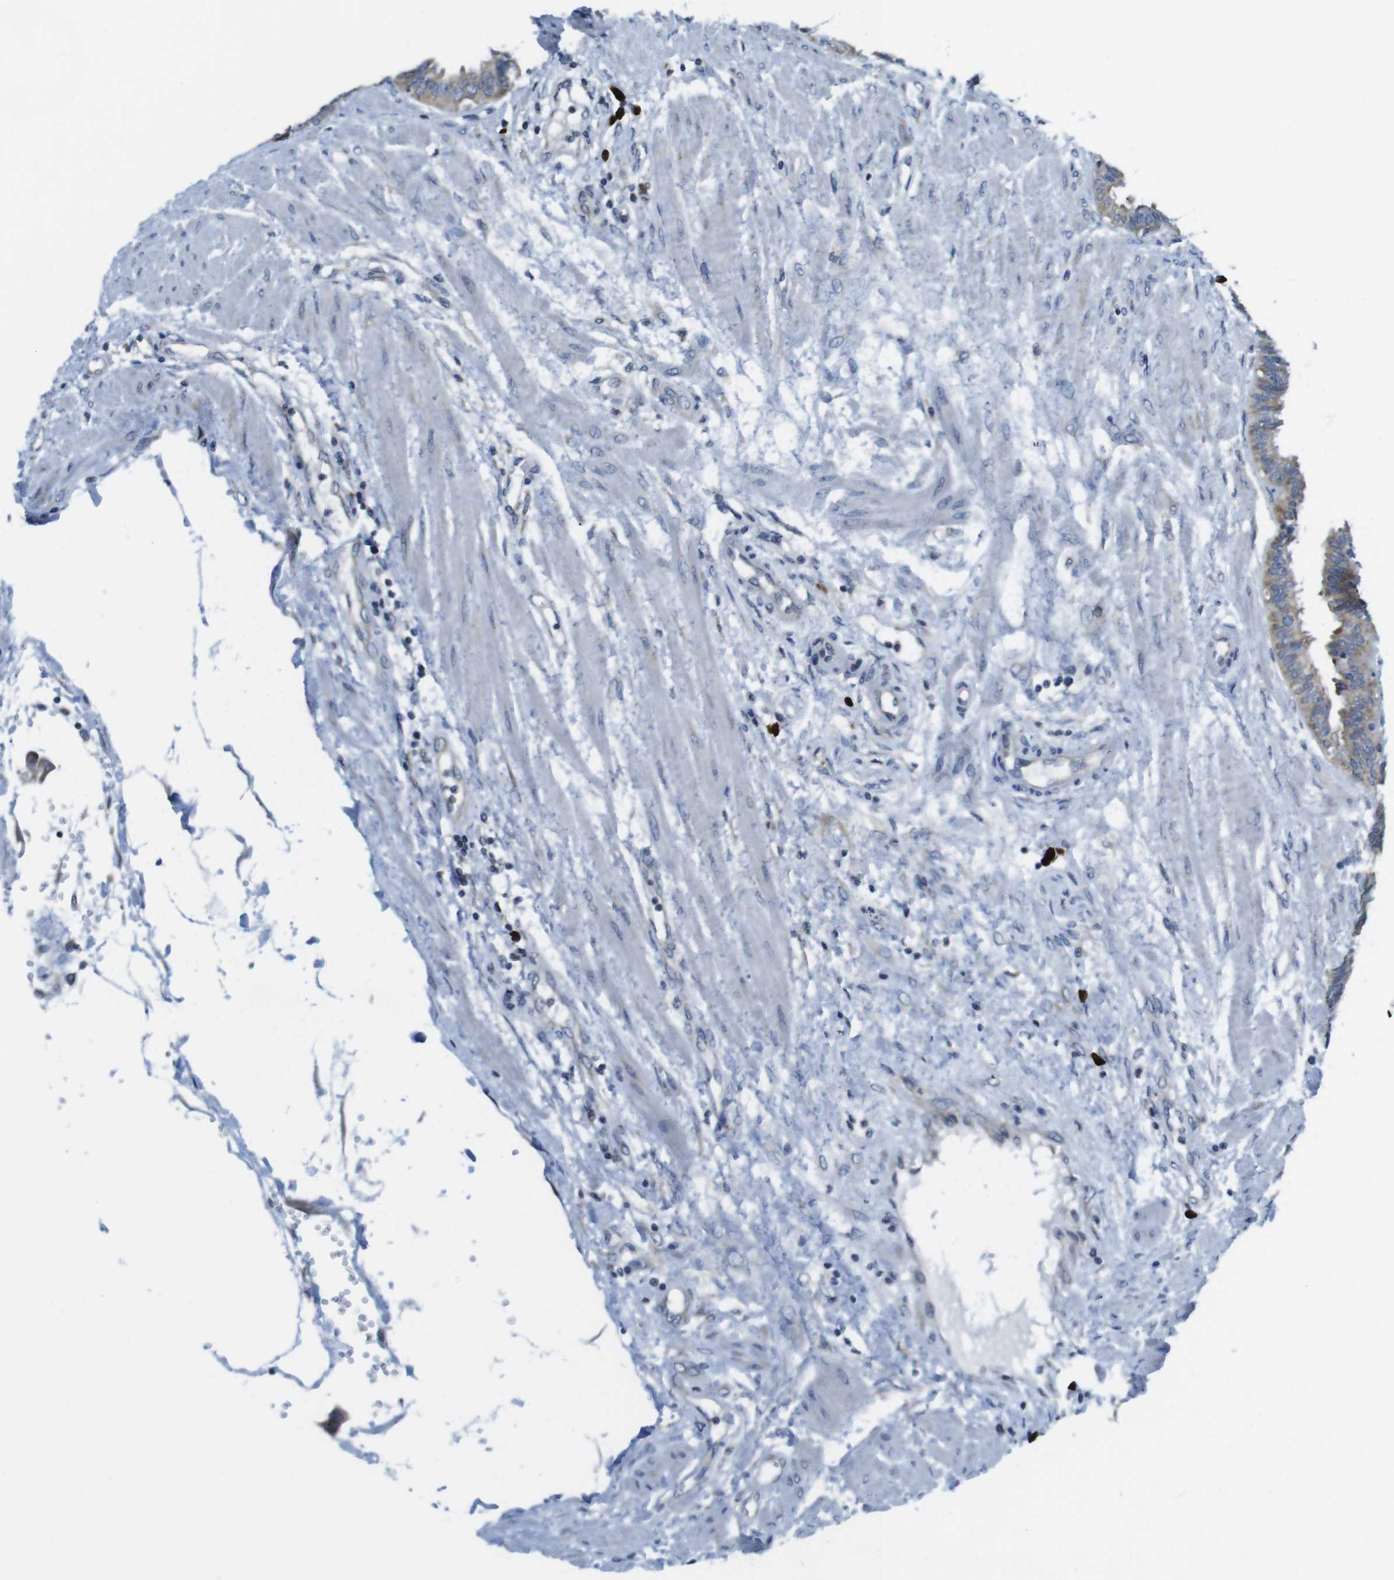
{"staining": {"intensity": "weak", "quantity": ">75%", "location": "cytoplasmic/membranous"}, "tissue": "fallopian tube", "cell_type": "Glandular cells", "image_type": "normal", "snomed": [{"axis": "morphology", "description": "Normal tissue, NOS"}, {"axis": "topography", "description": "Fallopian tube"}], "caption": "Protein staining of unremarkable fallopian tube demonstrates weak cytoplasmic/membranous staining in approximately >75% of glandular cells.", "gene": "CLPTM1L", "patient": {"sex": "female", "age": 32}}